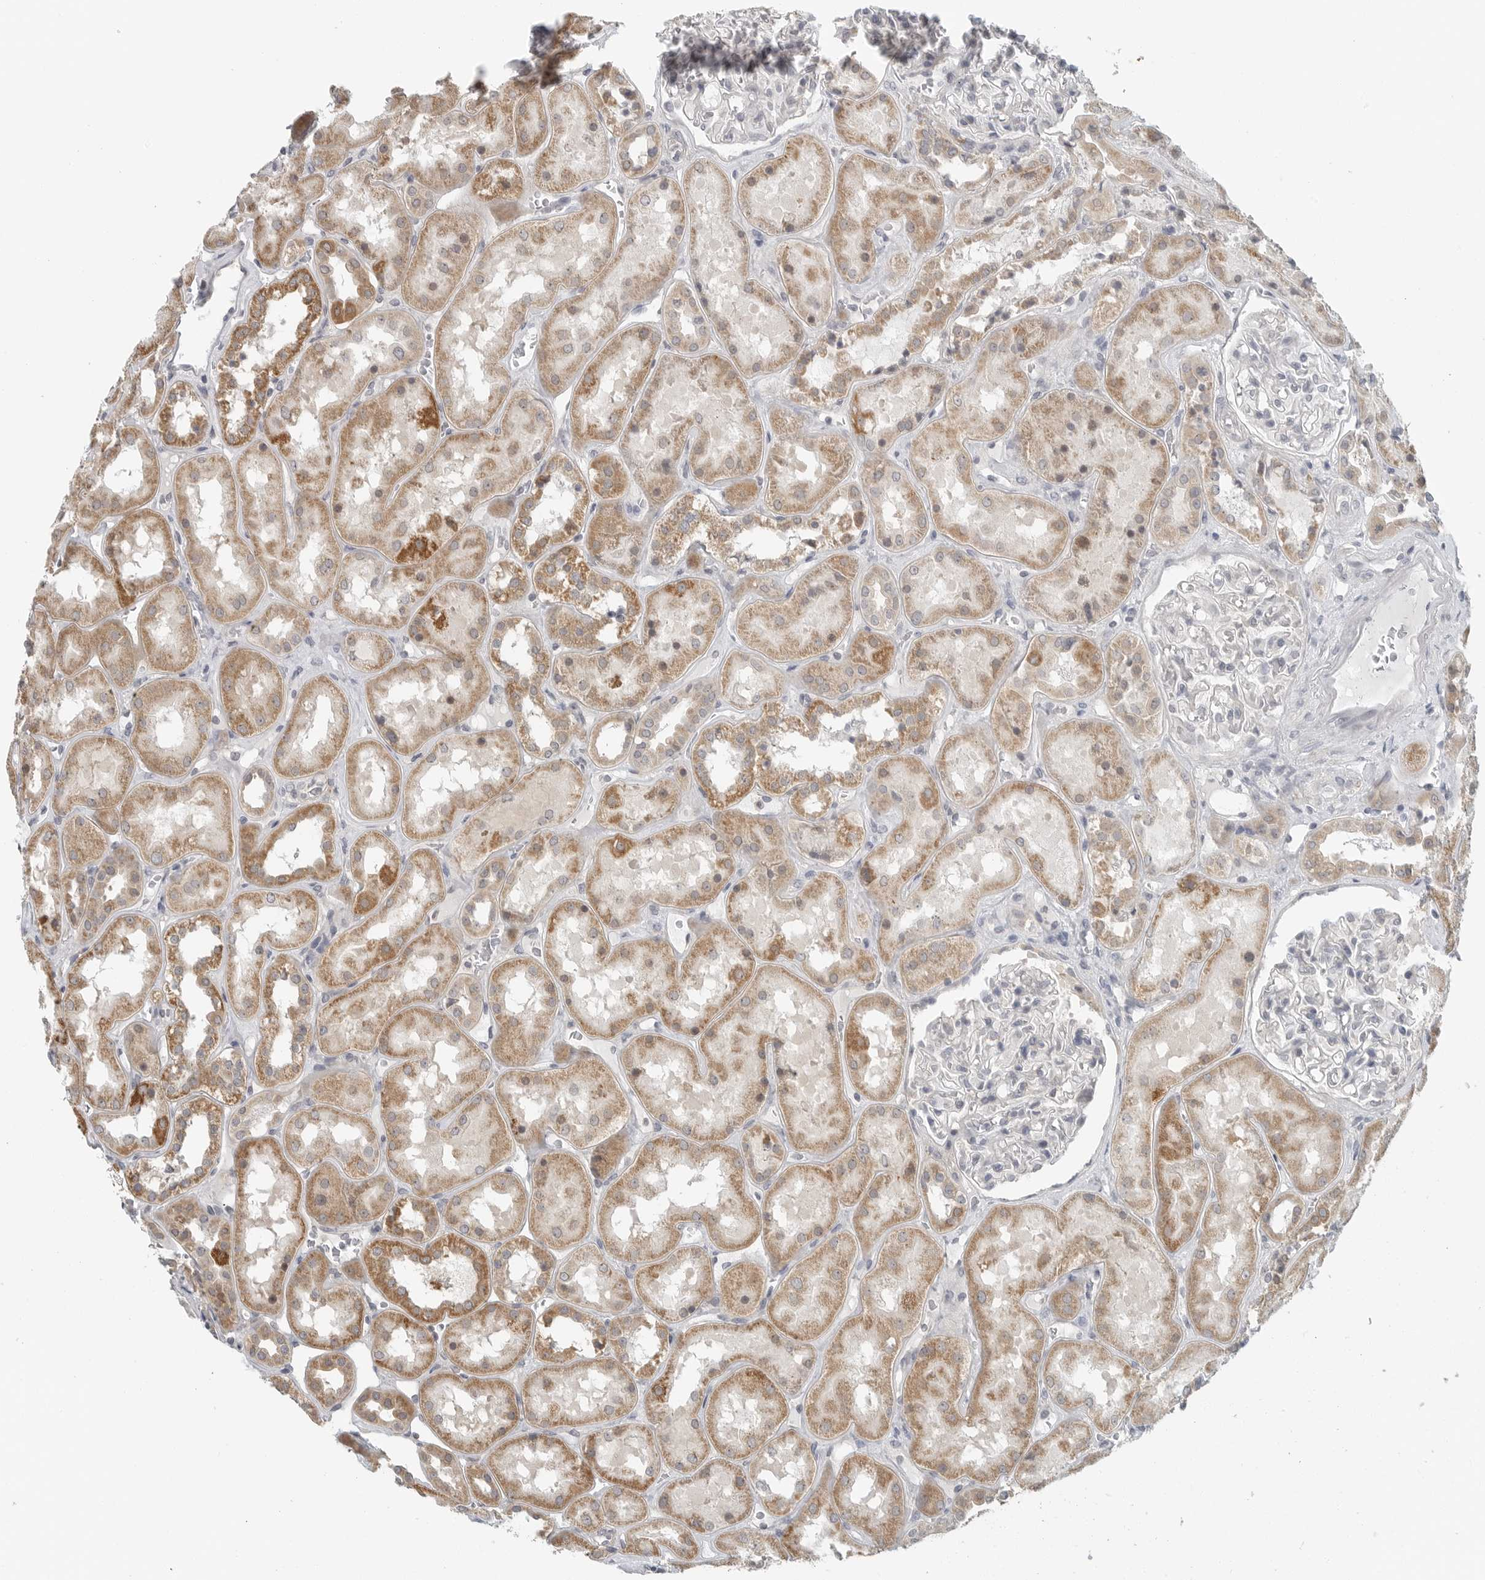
{"staining": {"intensity": "negative", "quantity": "none", "location": "none"}, "tissue": "kidney", "cell_type": "Cells in glomeruli", "image_type": "normal", "snomed": [{"axis": "morphology", "description": "Normal tissue, NOS"}, {"axis": "topography", "description": "Kidney"}], "caption": "DAB immunohistochemical staining of unremarkable human kidney demonstrates no significant positivity in cells in glomeruli.", "gene": "IL12RB2", "patient": {"sex": "male", "age": 70}}